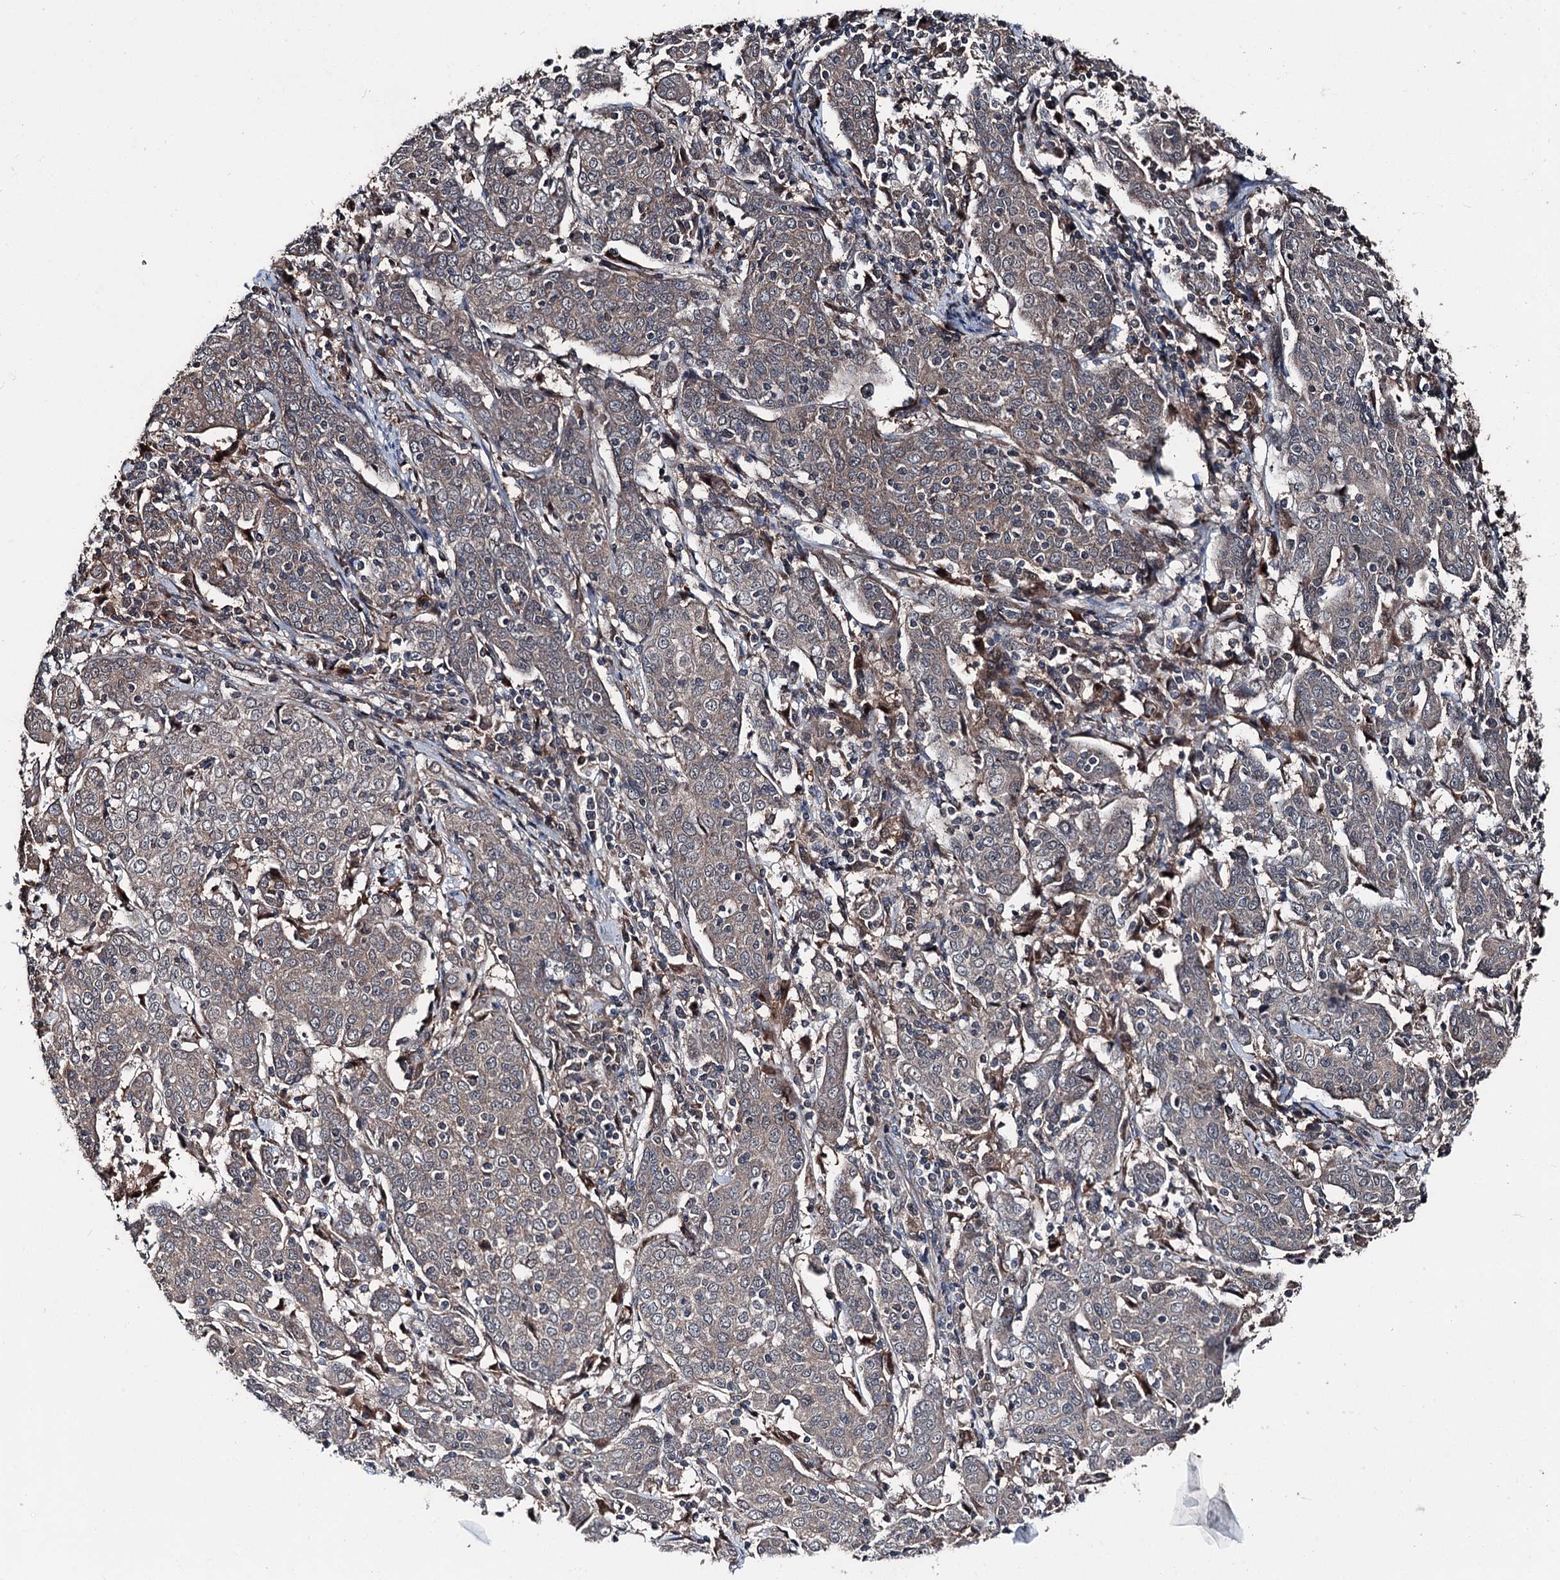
{"staining": {"intensity": "weak", "quantity": ">75%", "location": "cytoplasmic/membranous"}, "tissue": "cervical cancer", "cell_type": "Tumor cells", "image_type": "cancer", "snomed": [{"axis": "morphology", "description": "Squamous cell carcinoma, NOS"}, {"axis": "topography", "description": "Cervix"}], "caption": "Weak cytoplasmic/membranous positivity is identified in approximately >75% of tumor cells in squamous cell carcinoma (cervical).", "gene": "PSMD13", "patient": {"sex": "female", "age": 67}}